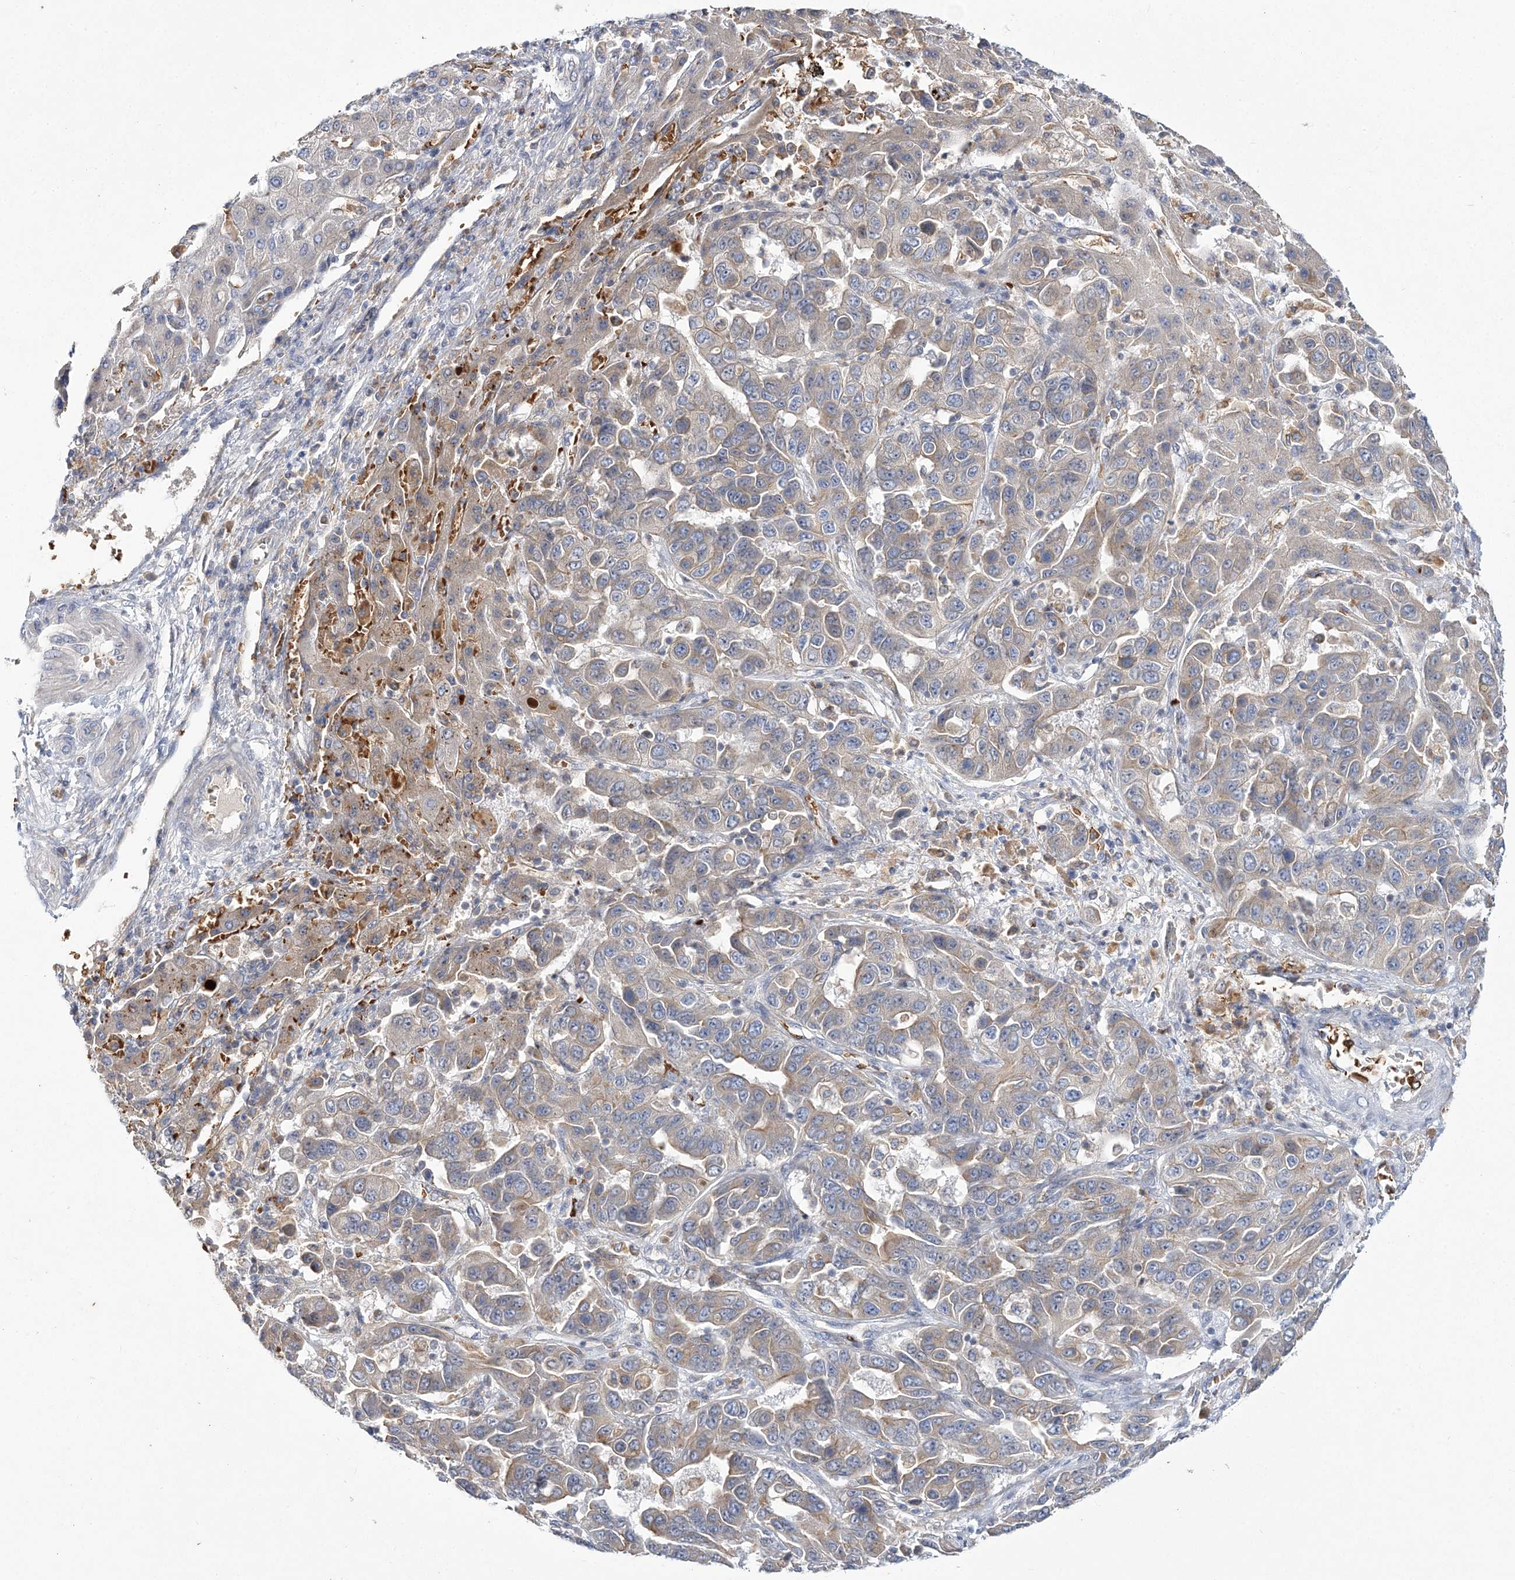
{"staining": {"intensity": "weak", "quantity": "25%-75%", "location": "cytoplasmic/membranous"}, "tissue": "liver cancer", "cell_type": "Tumor cells", "image_type": "cancer", "snomed": [{"axis": "morphology", "description": "Cholangiocarcinoma"}, {"axis": "topography", "description": "Liver"}], "caption": "Cholangiocarcinoma (liver) stained with a brown dye demonstrates weak cytoplasmic/membranous positive expression in approximately 25%-75% of tumor cells.", "gene": "ATP11B", "patient": {"sex": "female", "age": 52}}